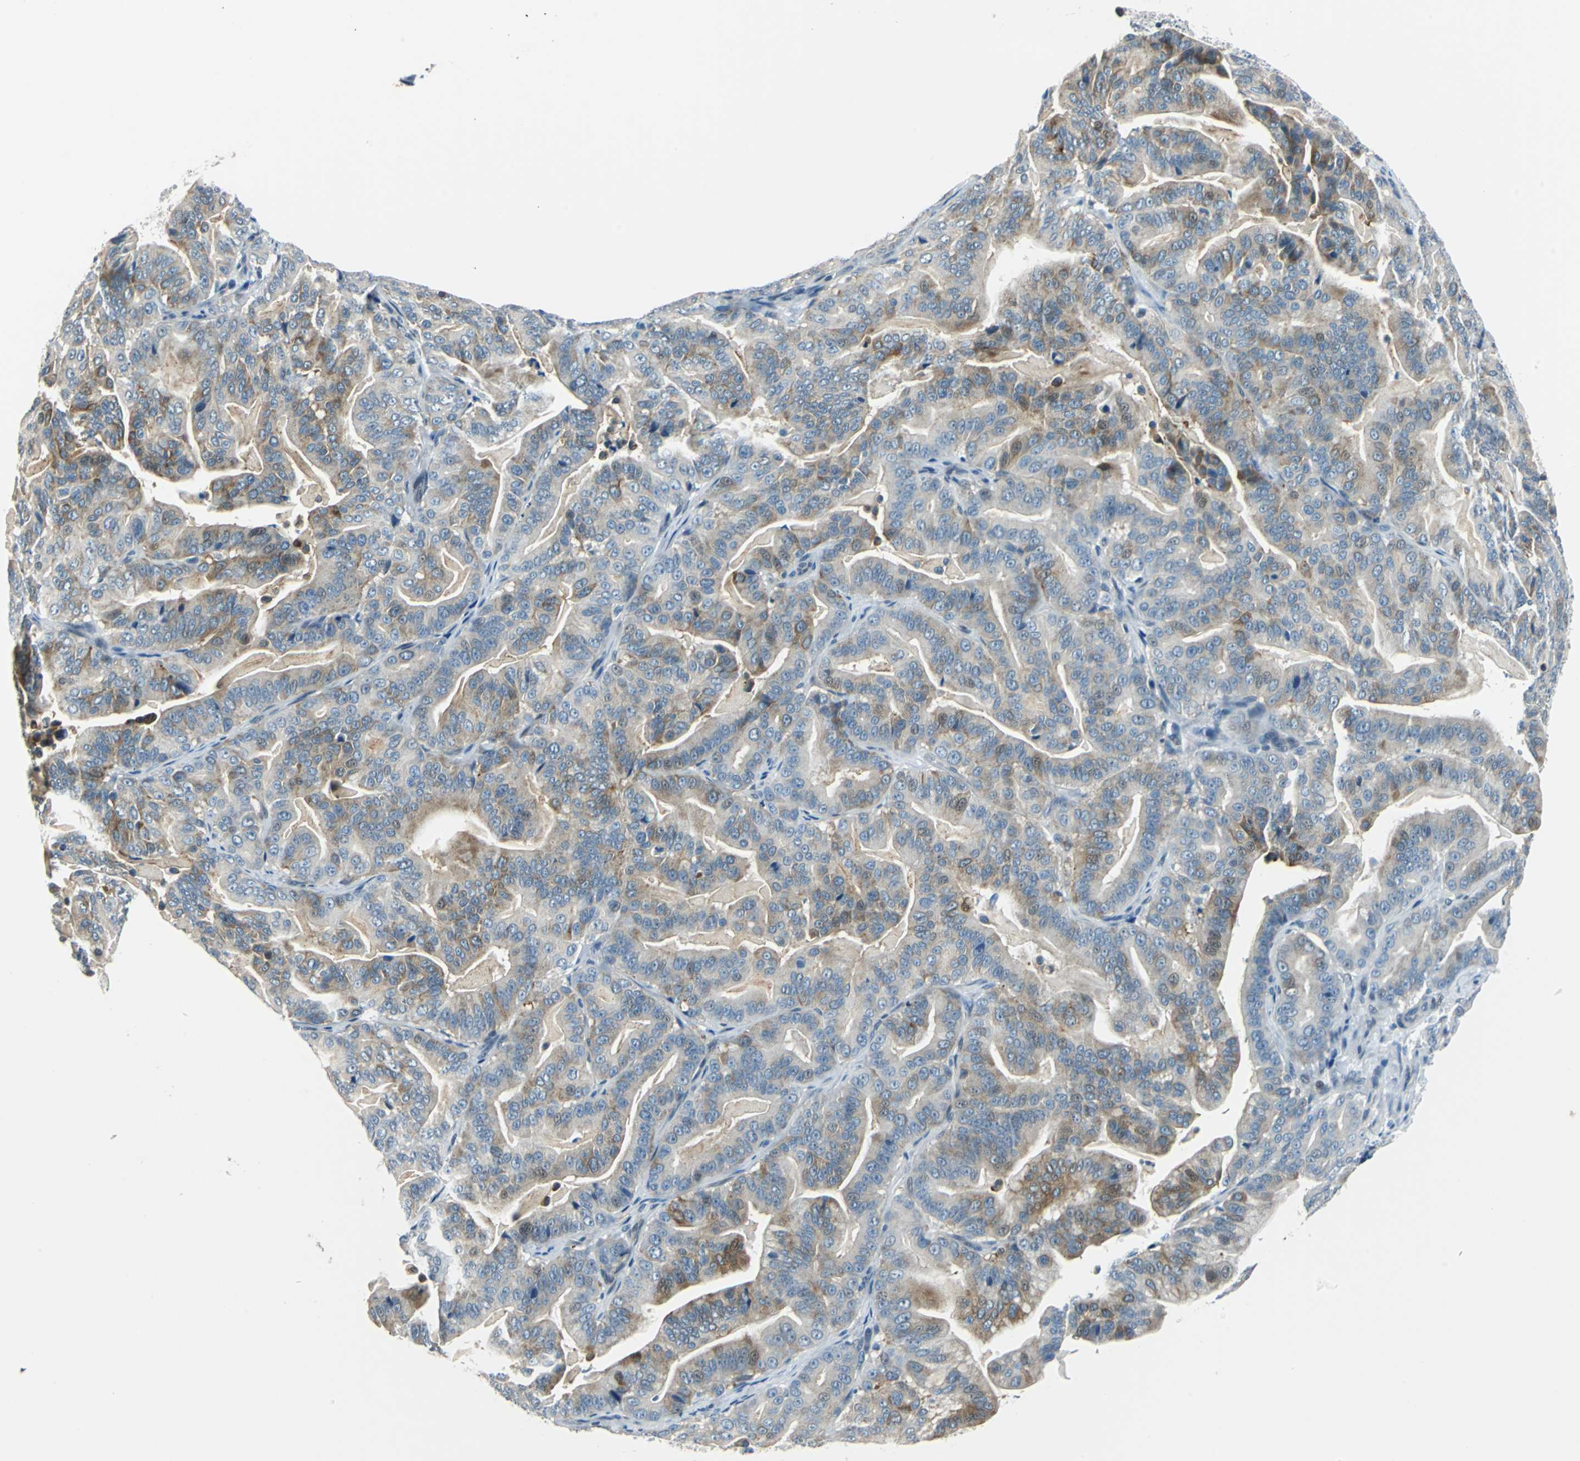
{"staining": {"intensity": "moderate", "quantity": "25%-75%", "location": "cytoplasmic/membranous"}, "tissue": "pancreatic cancer", "cell_type": "Tumor cells", "image_type": "cancer", "snomed": [{"axis": "morphology", "description": "Adenocarcinoma, NOS"}, {"axis": "topography", "description": "Pancreas"}], "caption": "Brown immunohistochemical staining in pancreatic cancer reveals moderate cytoplasmic/membranous expression in about 25%-75% of tumor cells.", "gene": "HCFC2", "patient": {"sex": "male", "age": 63}}